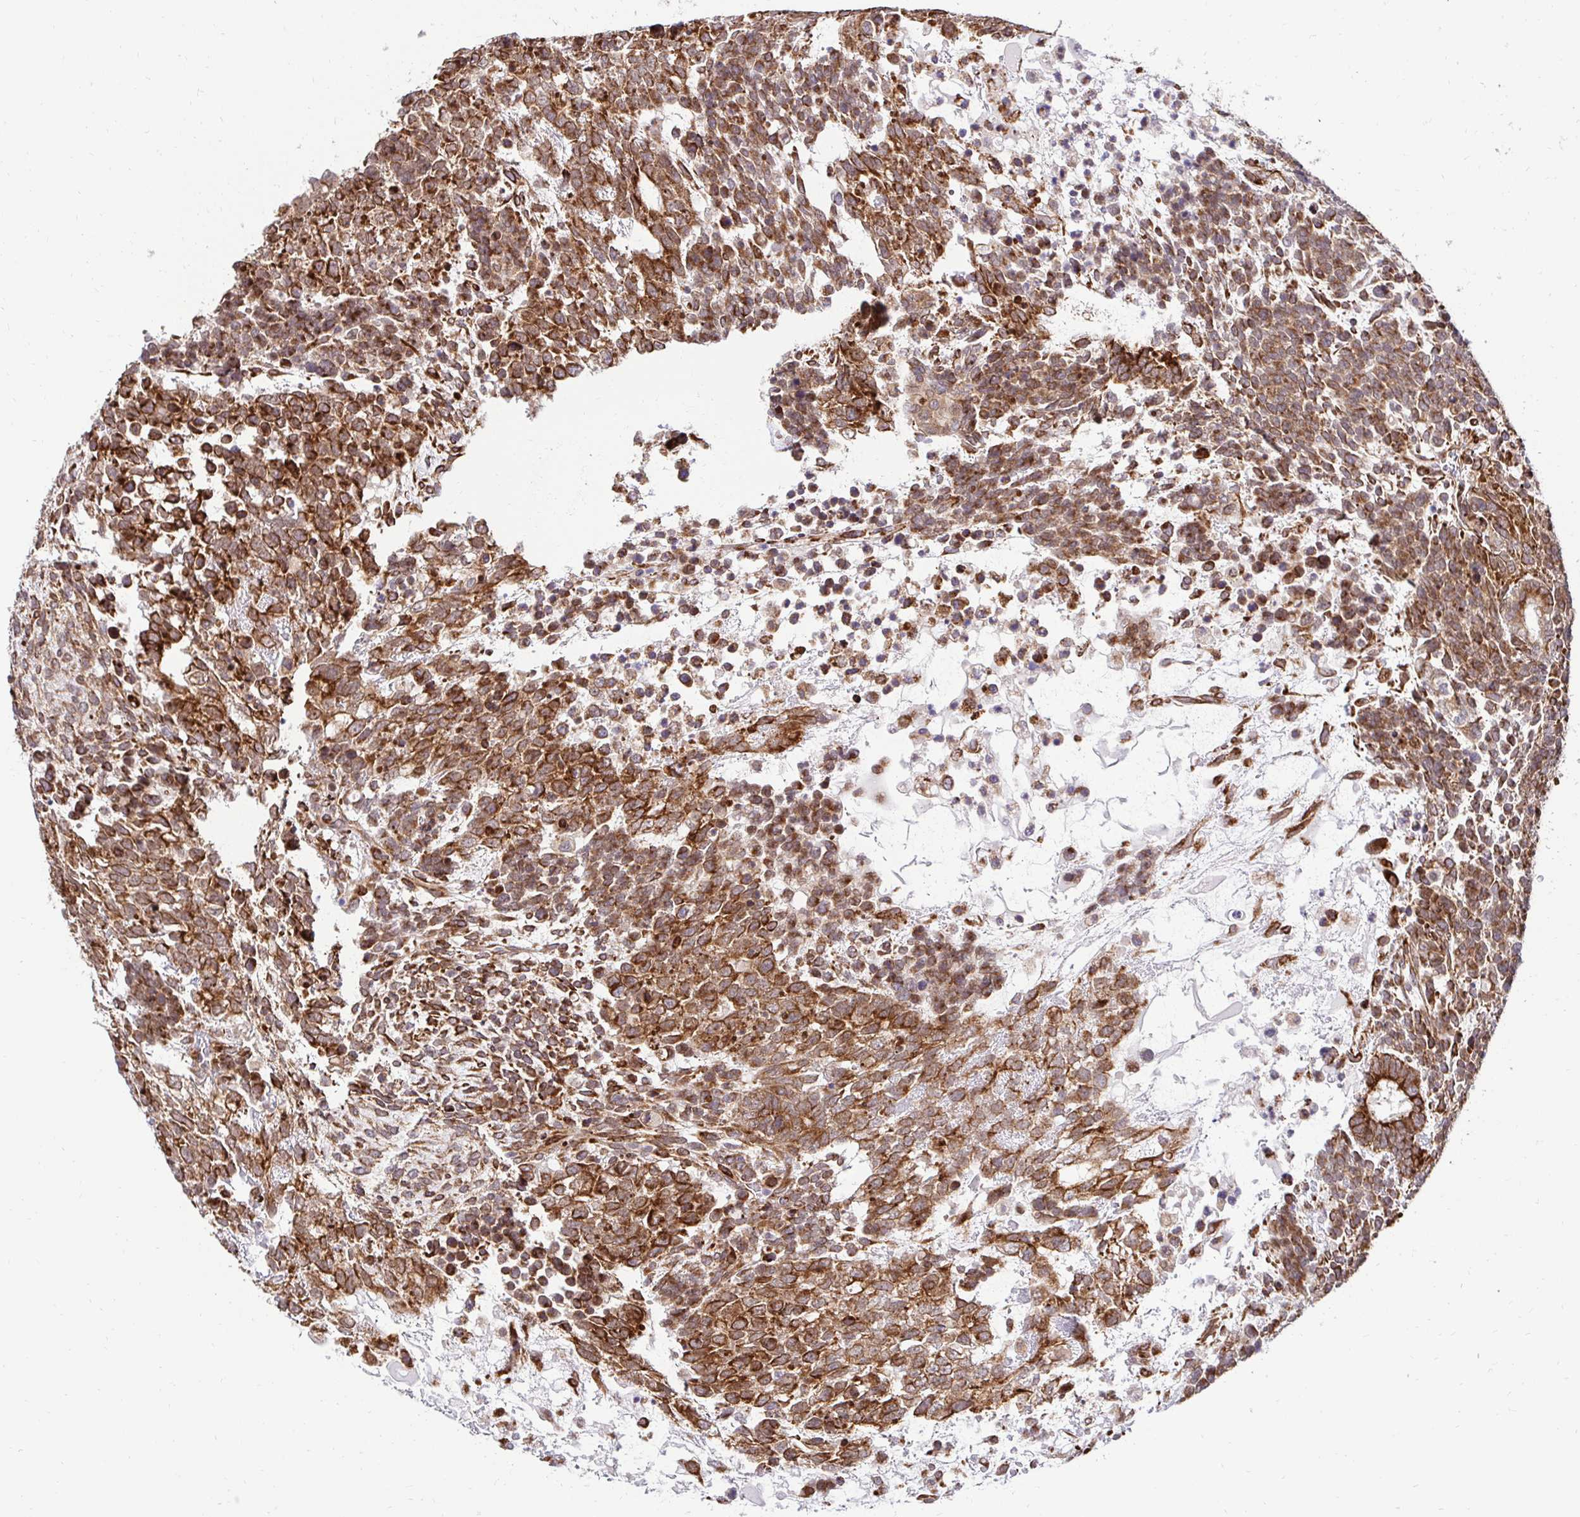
{"staining": {"intensity": "strong", "quantity": ">75%", "location": "cytoplasmic/membranous"}, "tissue": "testis cancer", "cell_type": "Tumor cells", "image_type": "cancer", "snomed": [{"axis": "morphology", "description": "Carcinoma, Embryonal, NOS"}, {"axis": "topography", "description": "Testis"}], "caption": "Immunohistochemistry (IHC) (DAB (3,3'-diaminobenzidine)) staining of human testis cancer reveals strong cytoplasmic/membranous protein expression in approximately >75% of tumor cells.", "gene": "HPS1", "patient": {"sex": "male", "age": 23}}